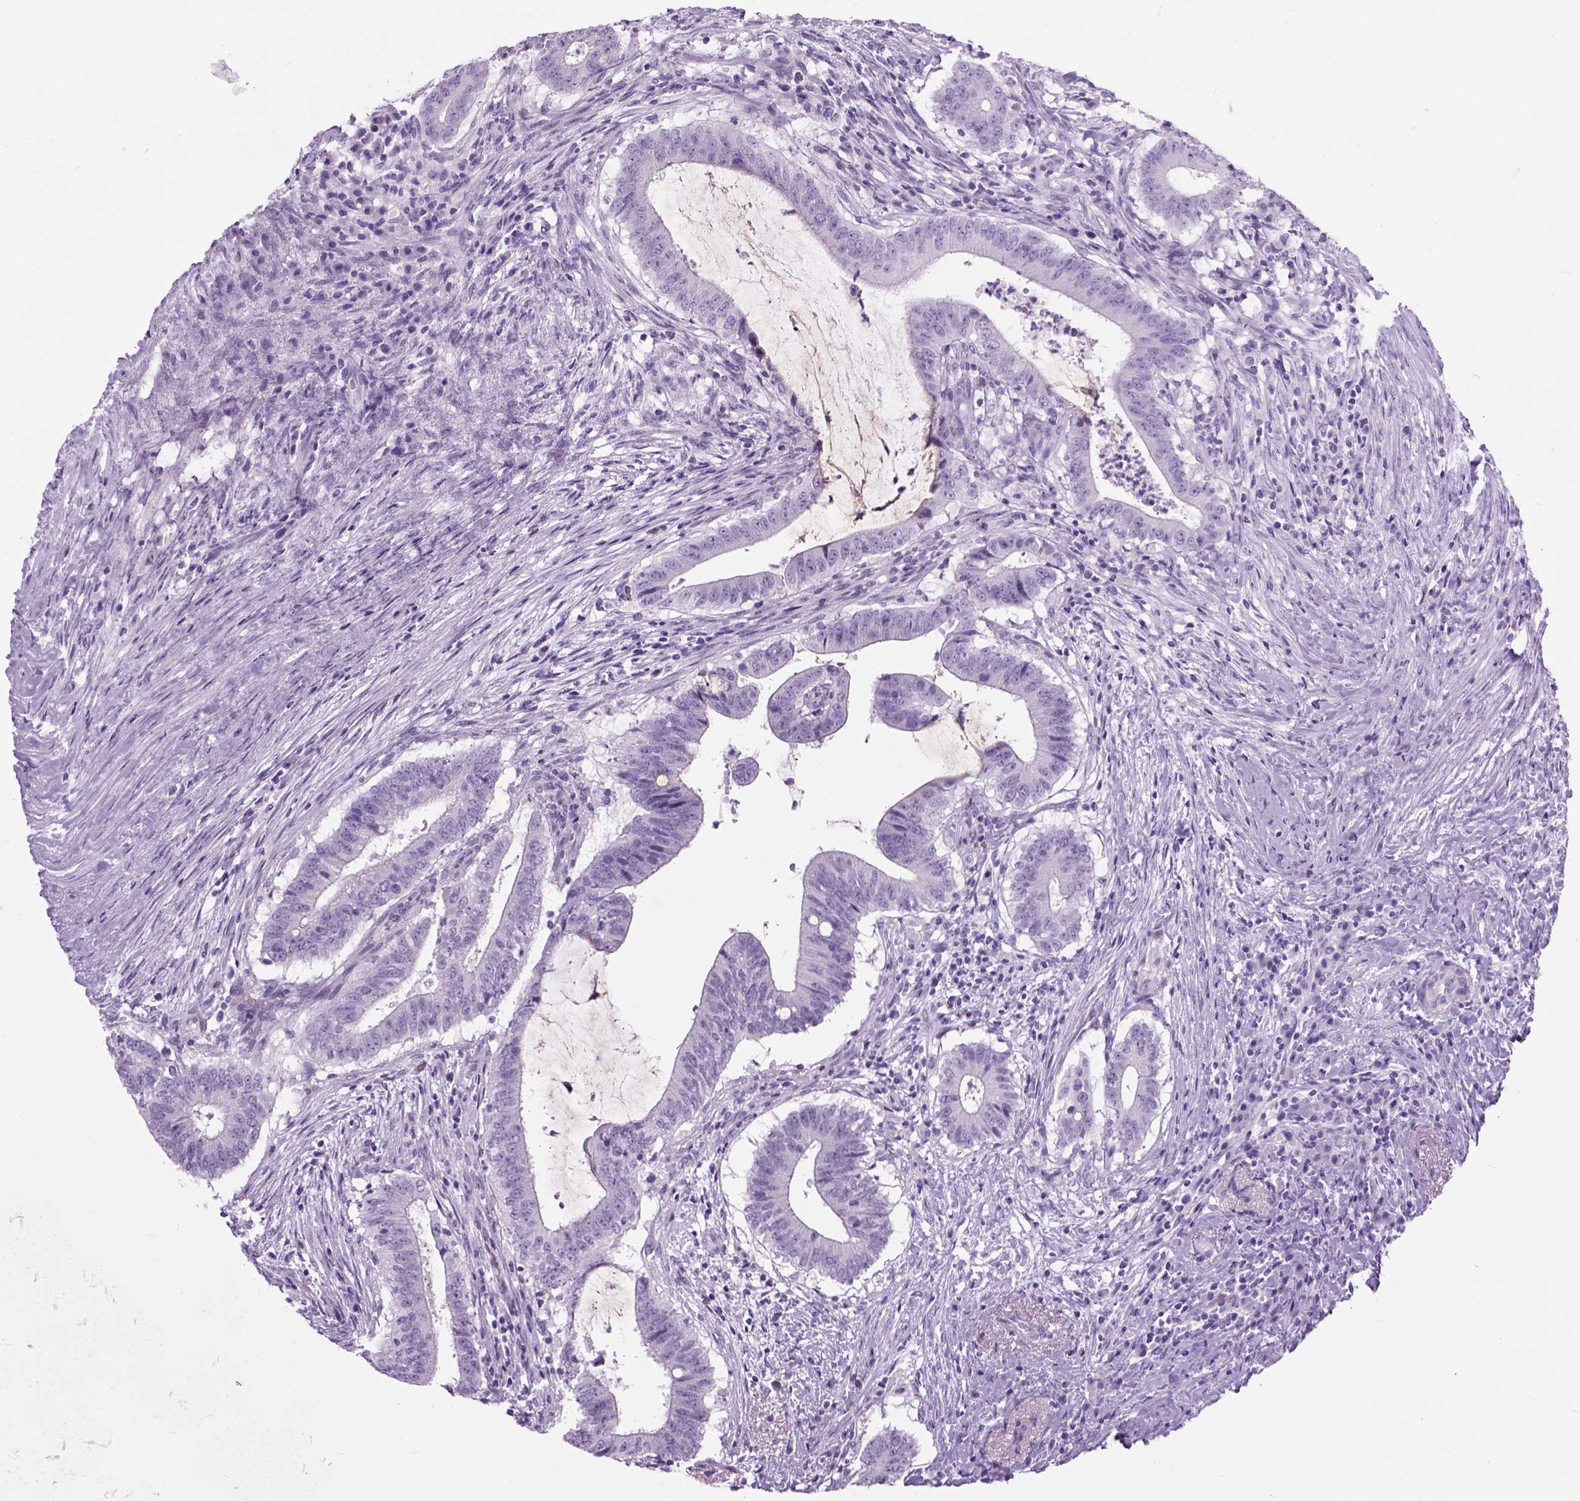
{"staining": {"intensity": "negative", "quantity": "none", "location": "none"}, "tissue": "colorectal cancer", "cell_type": "Tumor cells", "image_type": "cancer", "snomed": [{"axis": "morphology", "description": "Adenocarcinoma, NOS"}, {"axis": "topography", "description": "Colon"}], "caption": "The immunohistochemistry histopathology image has no significant expression in tumor cells of colorectal cancer (adenocarcinoma) tissue.", "gene": "AXDND1", "patient": {"sex": "female", "age": 43}}